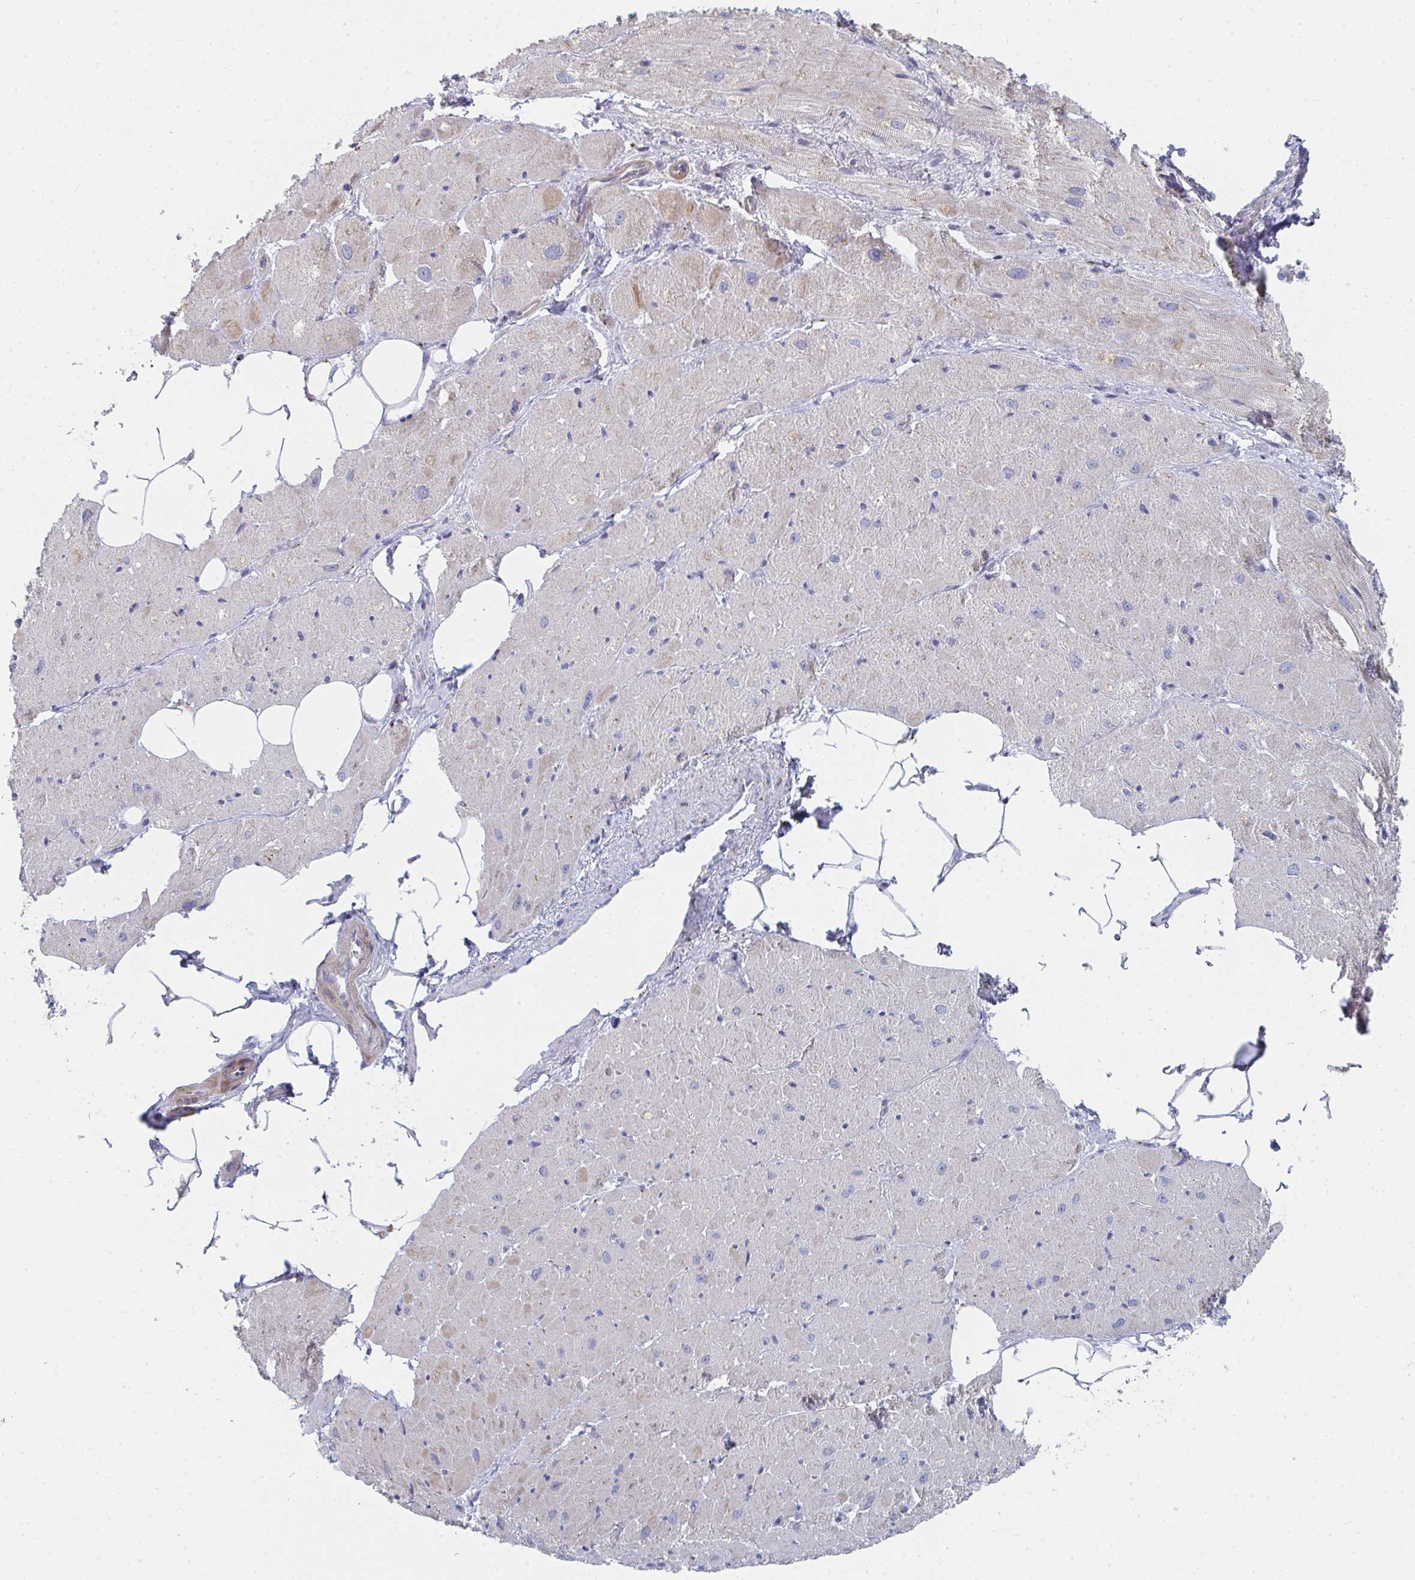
{"staining": {"intensity": "moderate", "quantity": "25%-75%", "location": "cytoplasmic/membranous"}, "tissue": "heart muscle", "cell_type": "Cardiomyocytes", "image_type": "normal", "snomed": [{"axis": "morphology", "description": "Normal tissue, NOS"}, {"axis": "topography", "description": "Heart"}], "caption": "Immunohistochemistry (DAB) staining of unremarkable human heart muscle demonstrates moderate cytoplasmic/membranous protein expression in approximately 25%-75% of cardiomyocytes.", "gene": "PSMG1", "patient": {"sex": "male", "age": 62}}